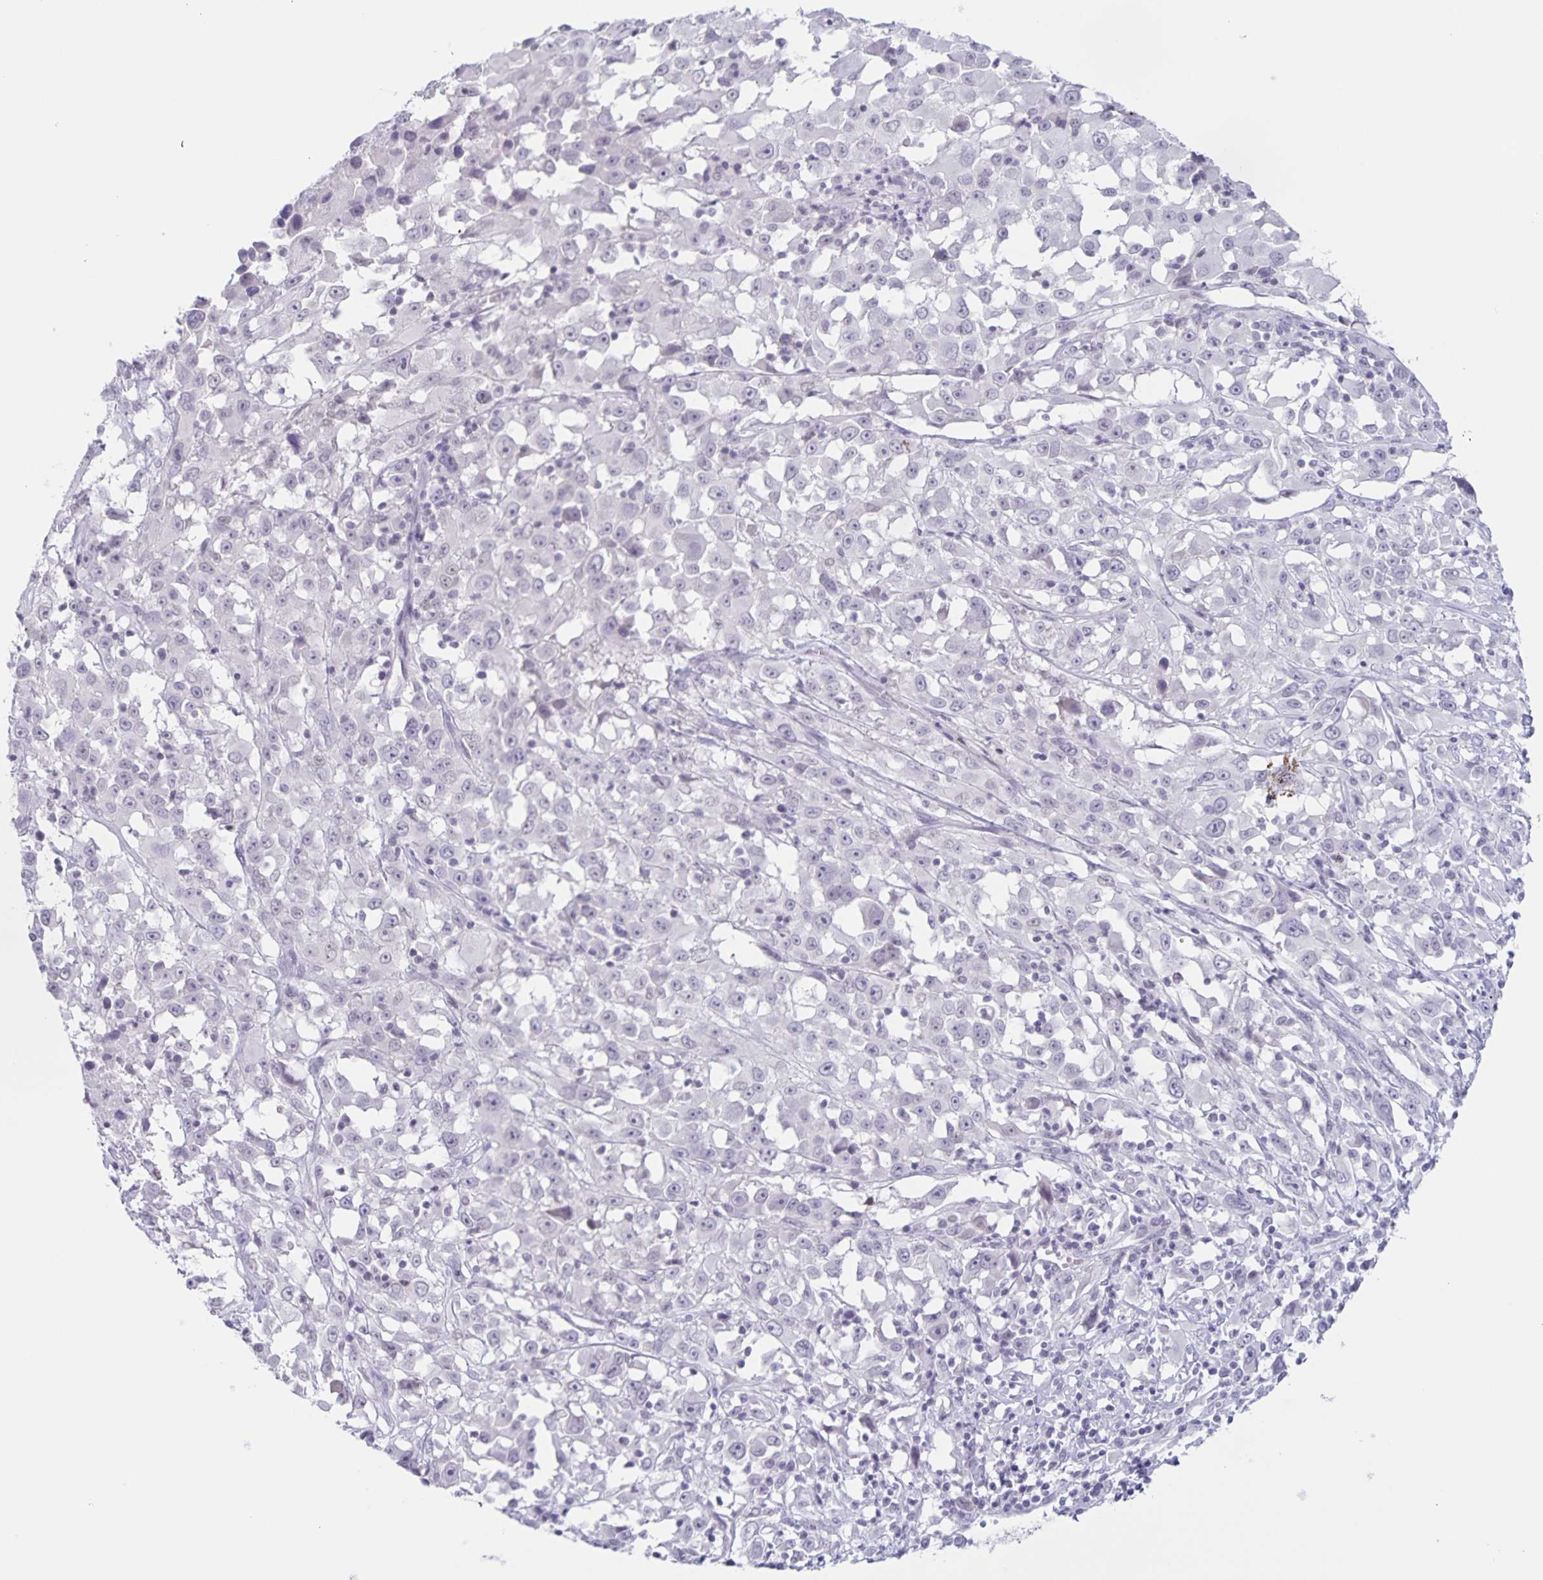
{"staining": {"intensity": "negative", "quantity": "none", "location": "none"}, "tissue": "melanoma", "cell_type": "Tumor cells", "image_type": "cancer", "snomed": [{"axis": "morphology", "description": "Malignant melanoma, Metastatic site"}, {"axis": "topography", "description": "Soft tissue"}], "caption": "Immunohistochemistry (IHC) of malignant melanoma (metastatic site) demonstrates no staining in tumor cells. (Brightfield microscopy of DAB immunohistochemistry (IHC) at high magnification).", "gene": "LCE6A", "patient": {"sex": "male", "age": 50}}